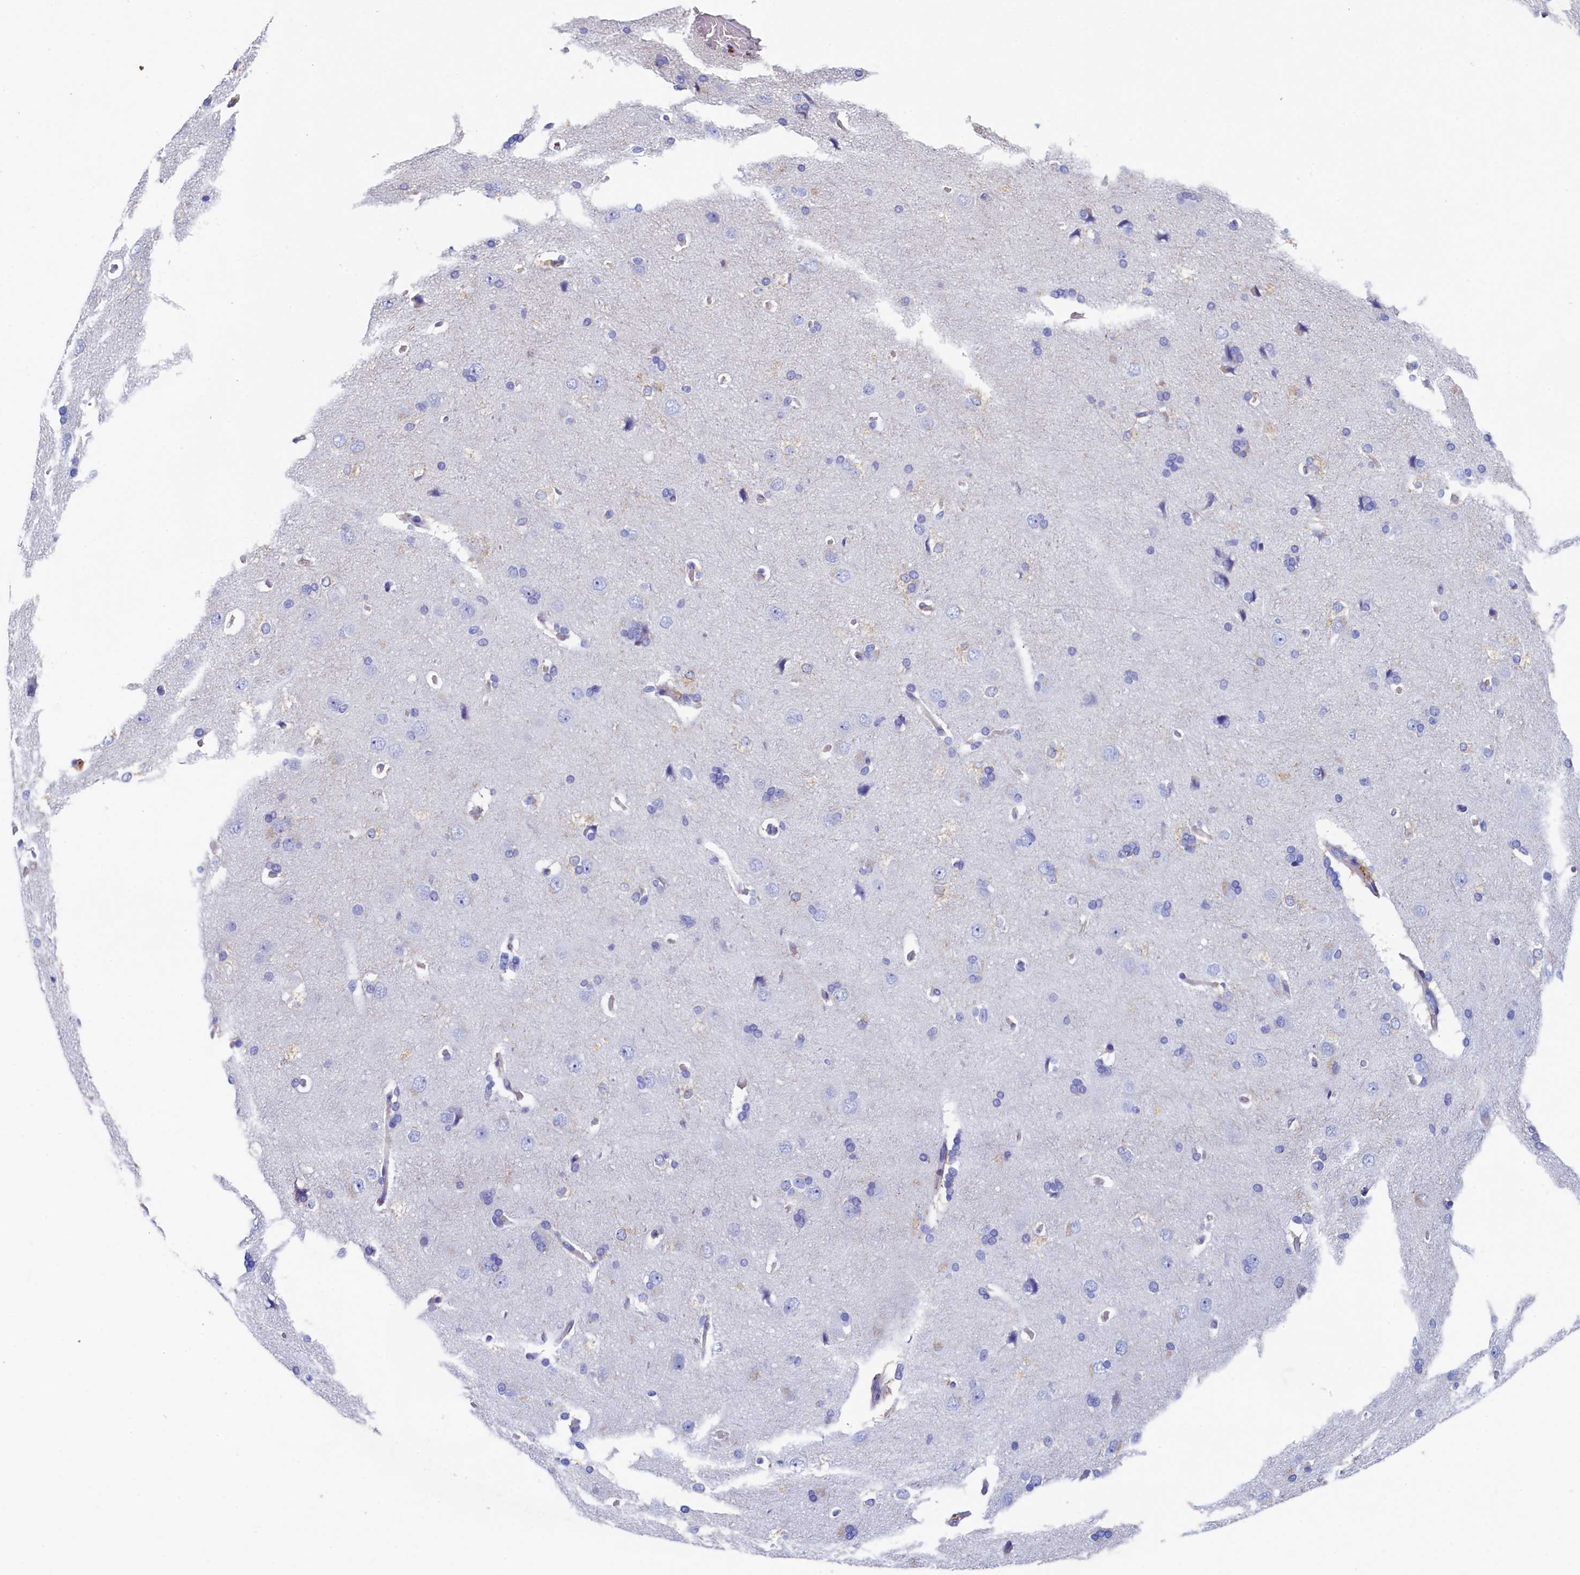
{"staining": {"intensity": "negative", "quantity": "none", "location": "none"}, "tissue": "cerebral cortex", "cell_type": "Endothelial cells", "image_type": "normal", "snomed": [{"axis": "morphology", "description": "Normal tissue, NOS"}, {"axis": "topography", "description": "Cerebral cortex"}], "caption": "A micrograph of human cerebral cortex is negative for staining in endothelial cells. (Stains: DAB IHC with hematoxylin counter stain, Microscopy: brightfield microscopy at high magnification).", "gene": "GUCA1C", "patient": {"sex": "male", "age": 62}}